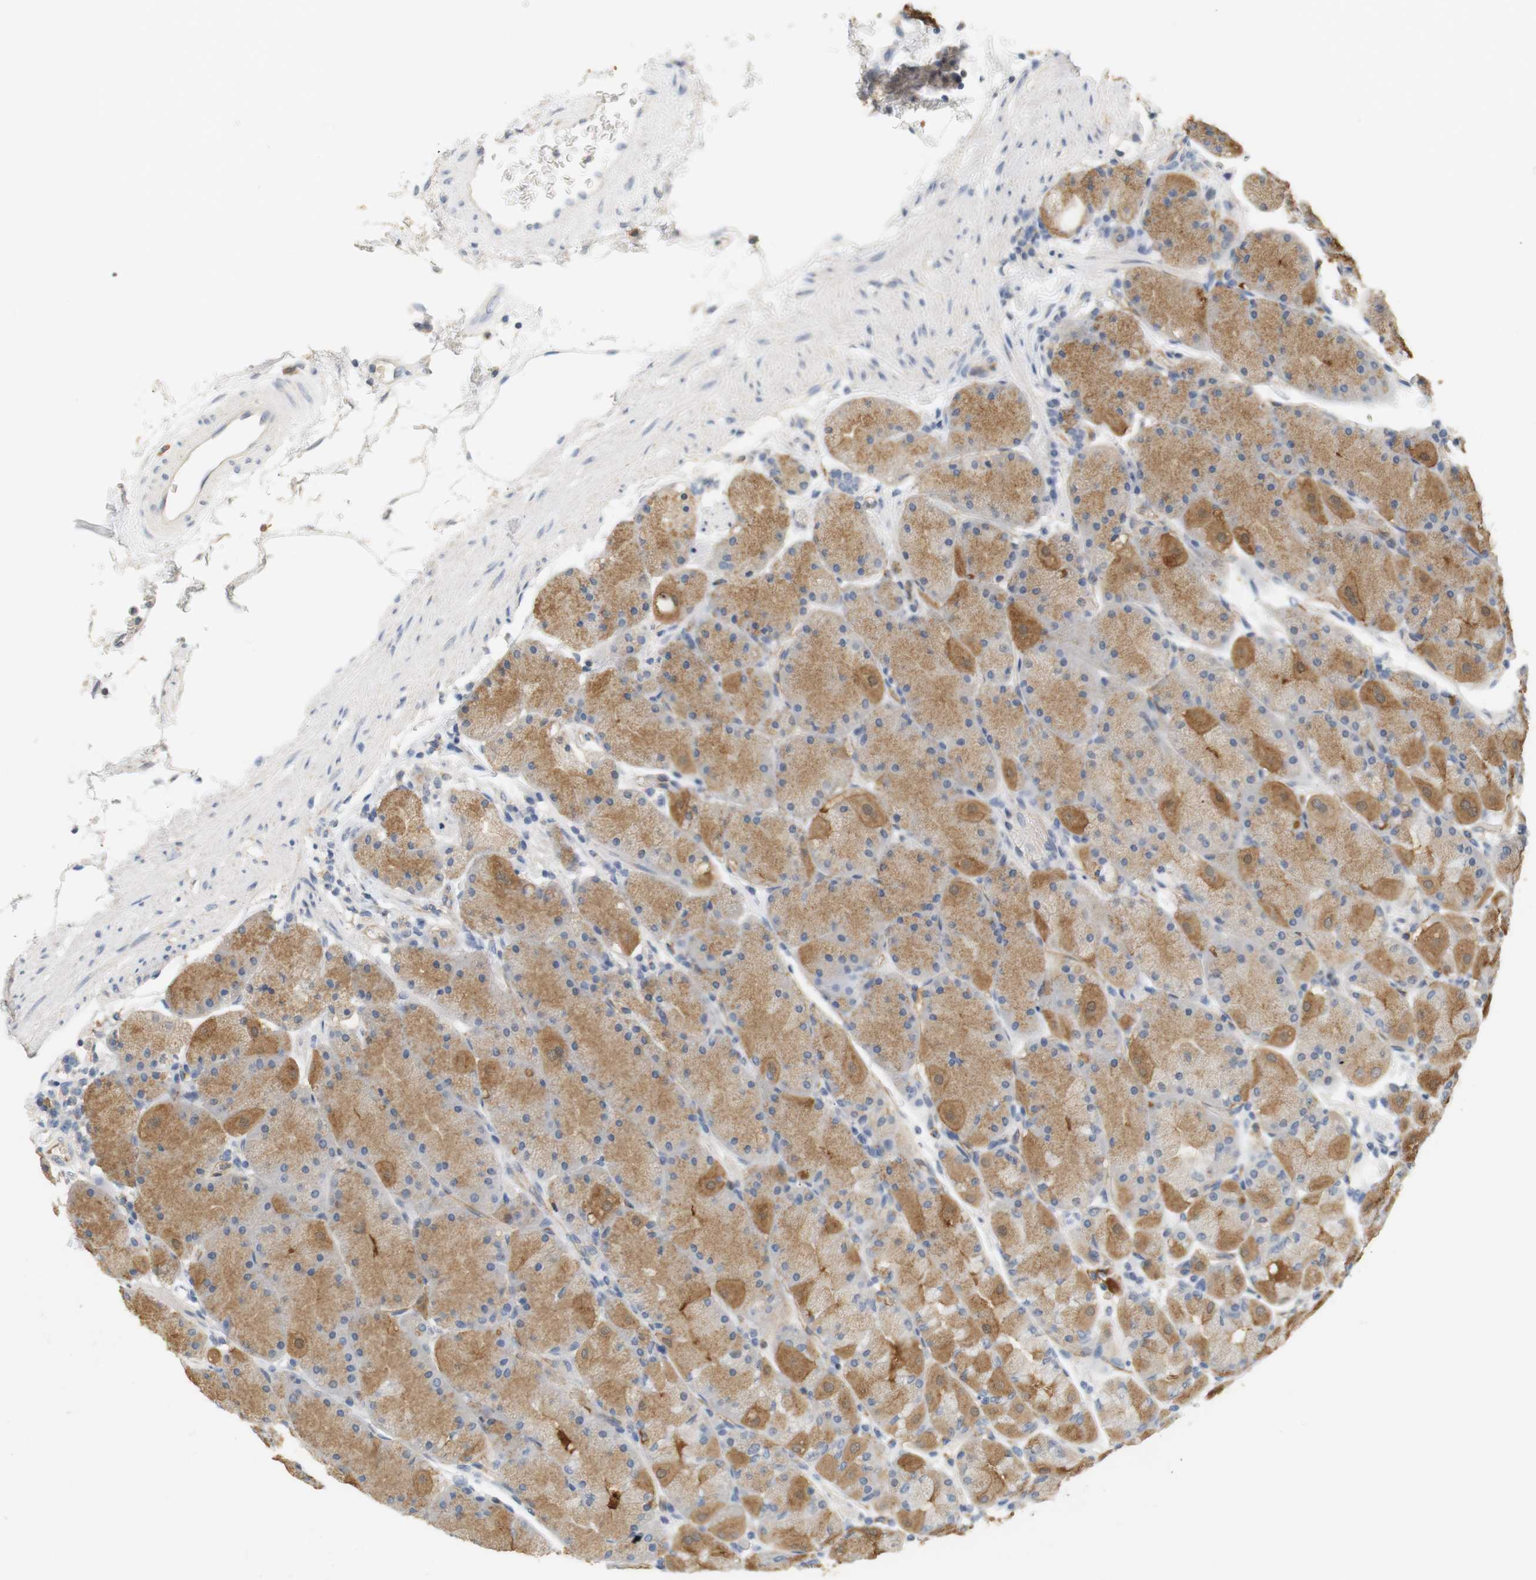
{"staining": {"intensity": "moderate", "quantity": "25%-75%", "location": "cytoplasmic/membranous"}, "tissue": "stomach", "cell_type": "Glandular cells", "image_type": "normal", "snomed": [{"axis": "morphology", "description": "Normal tissue, NOS"}, {"axis": "topography", "description": "Stomach, upper"}, {"axis": "topography", "description": "Stomach"}], "caption": "Immunohistochemical staining of unremarkable stomach demonstrates medium levels of moderate cytoplasmic/membranous staining in approximately 25%-75% of glandular cells. (DAB (3,3'-diaminobenzidine) = brown stain, brightfield microscopy at high magnification).", "gene": "OSR1", "patient": {"sex": "male", "age": 76}}